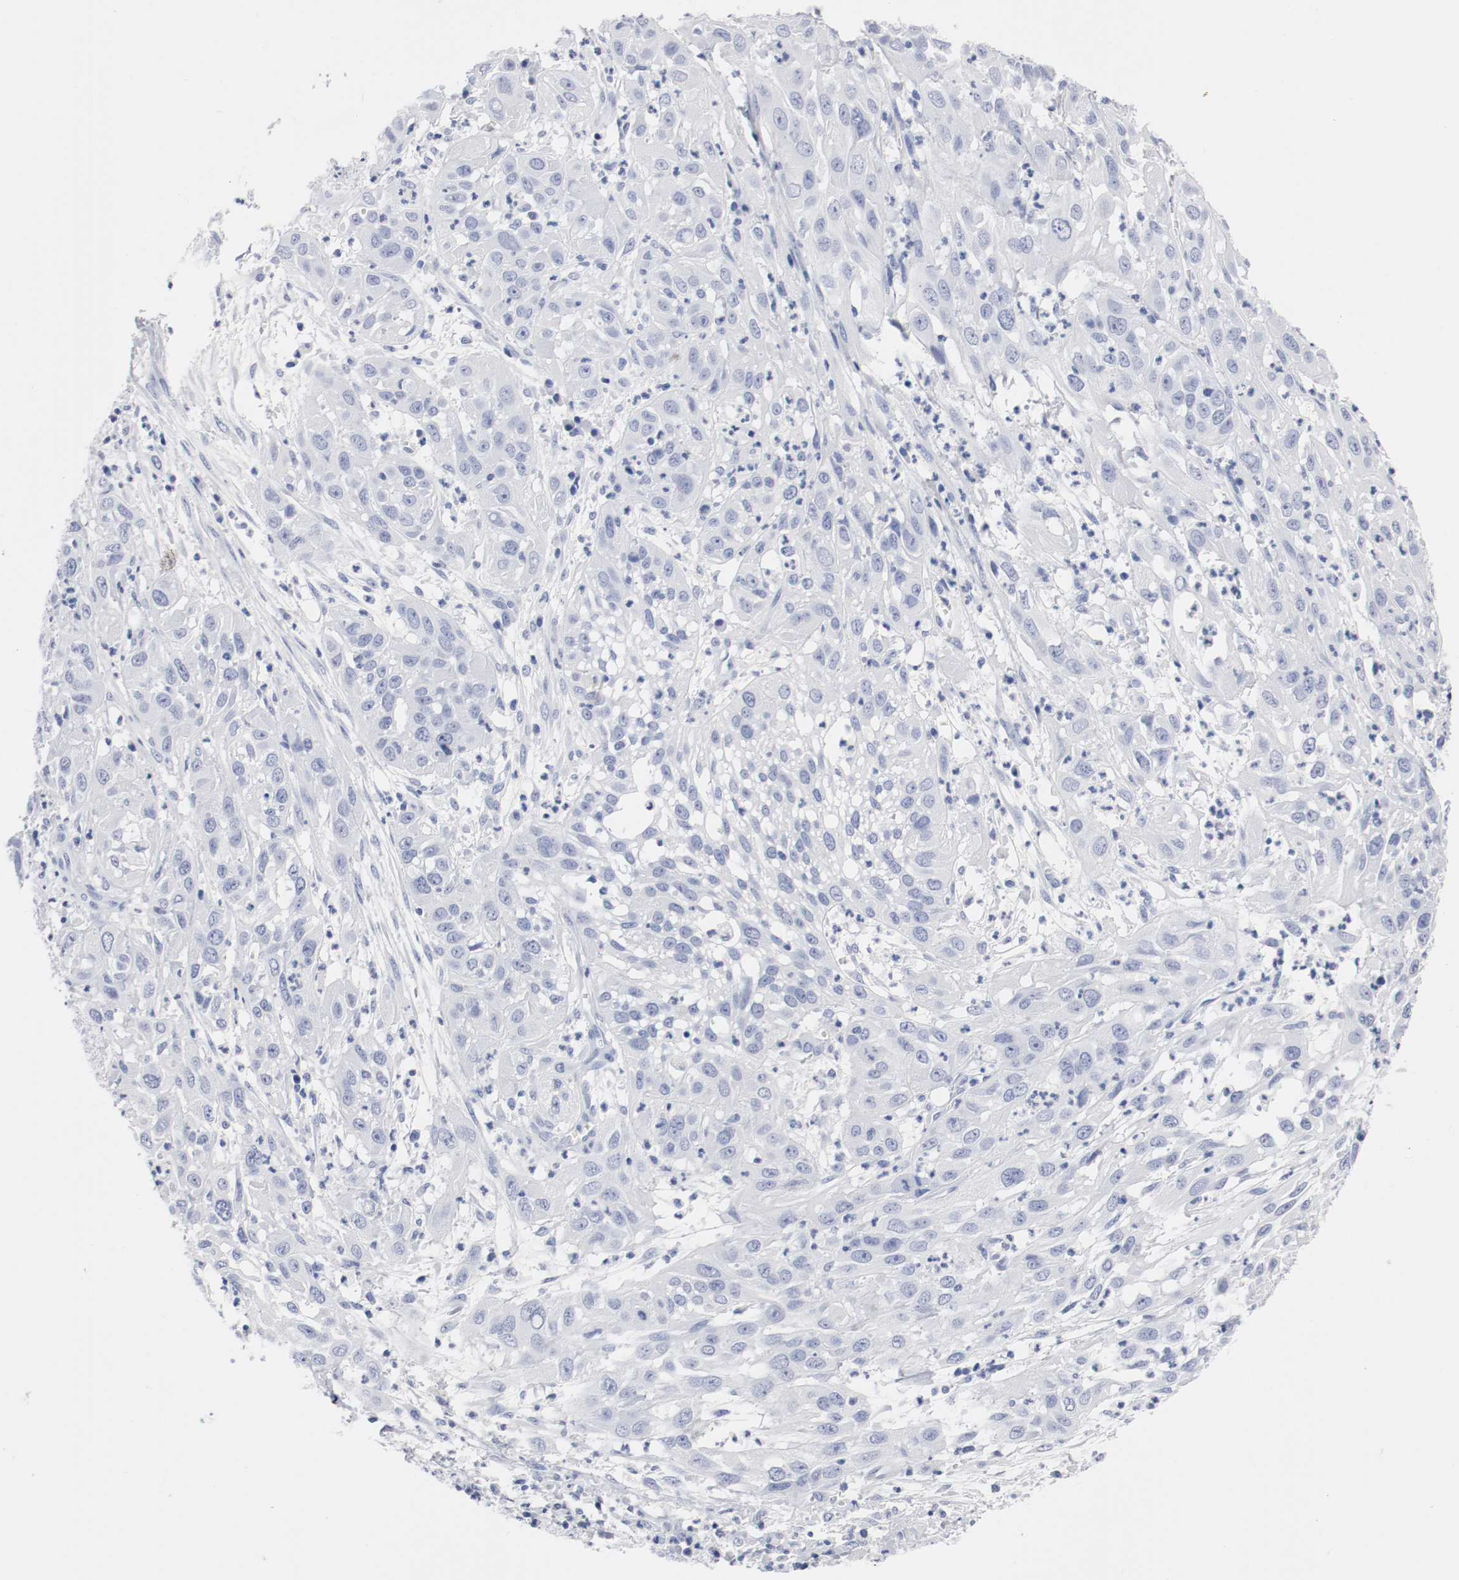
{"staining": {"intensity": "negative", "quantity": "none", "location": "none"}, "tissue": "cervical cancer", "cell_type": "Tumor cells", "image_type": "cancer", "snomed": [{"axis": "morphology", "description": "Squamous cell carcinoma, NOS"}, {"axis": "topography", "description": "Cervix"}], "caption": "Cervical cancer stained for a protein using IHC reveals no staining tumor cells.", "gene": "GAD1", "patient": {"sex": "female", "age": 32}}